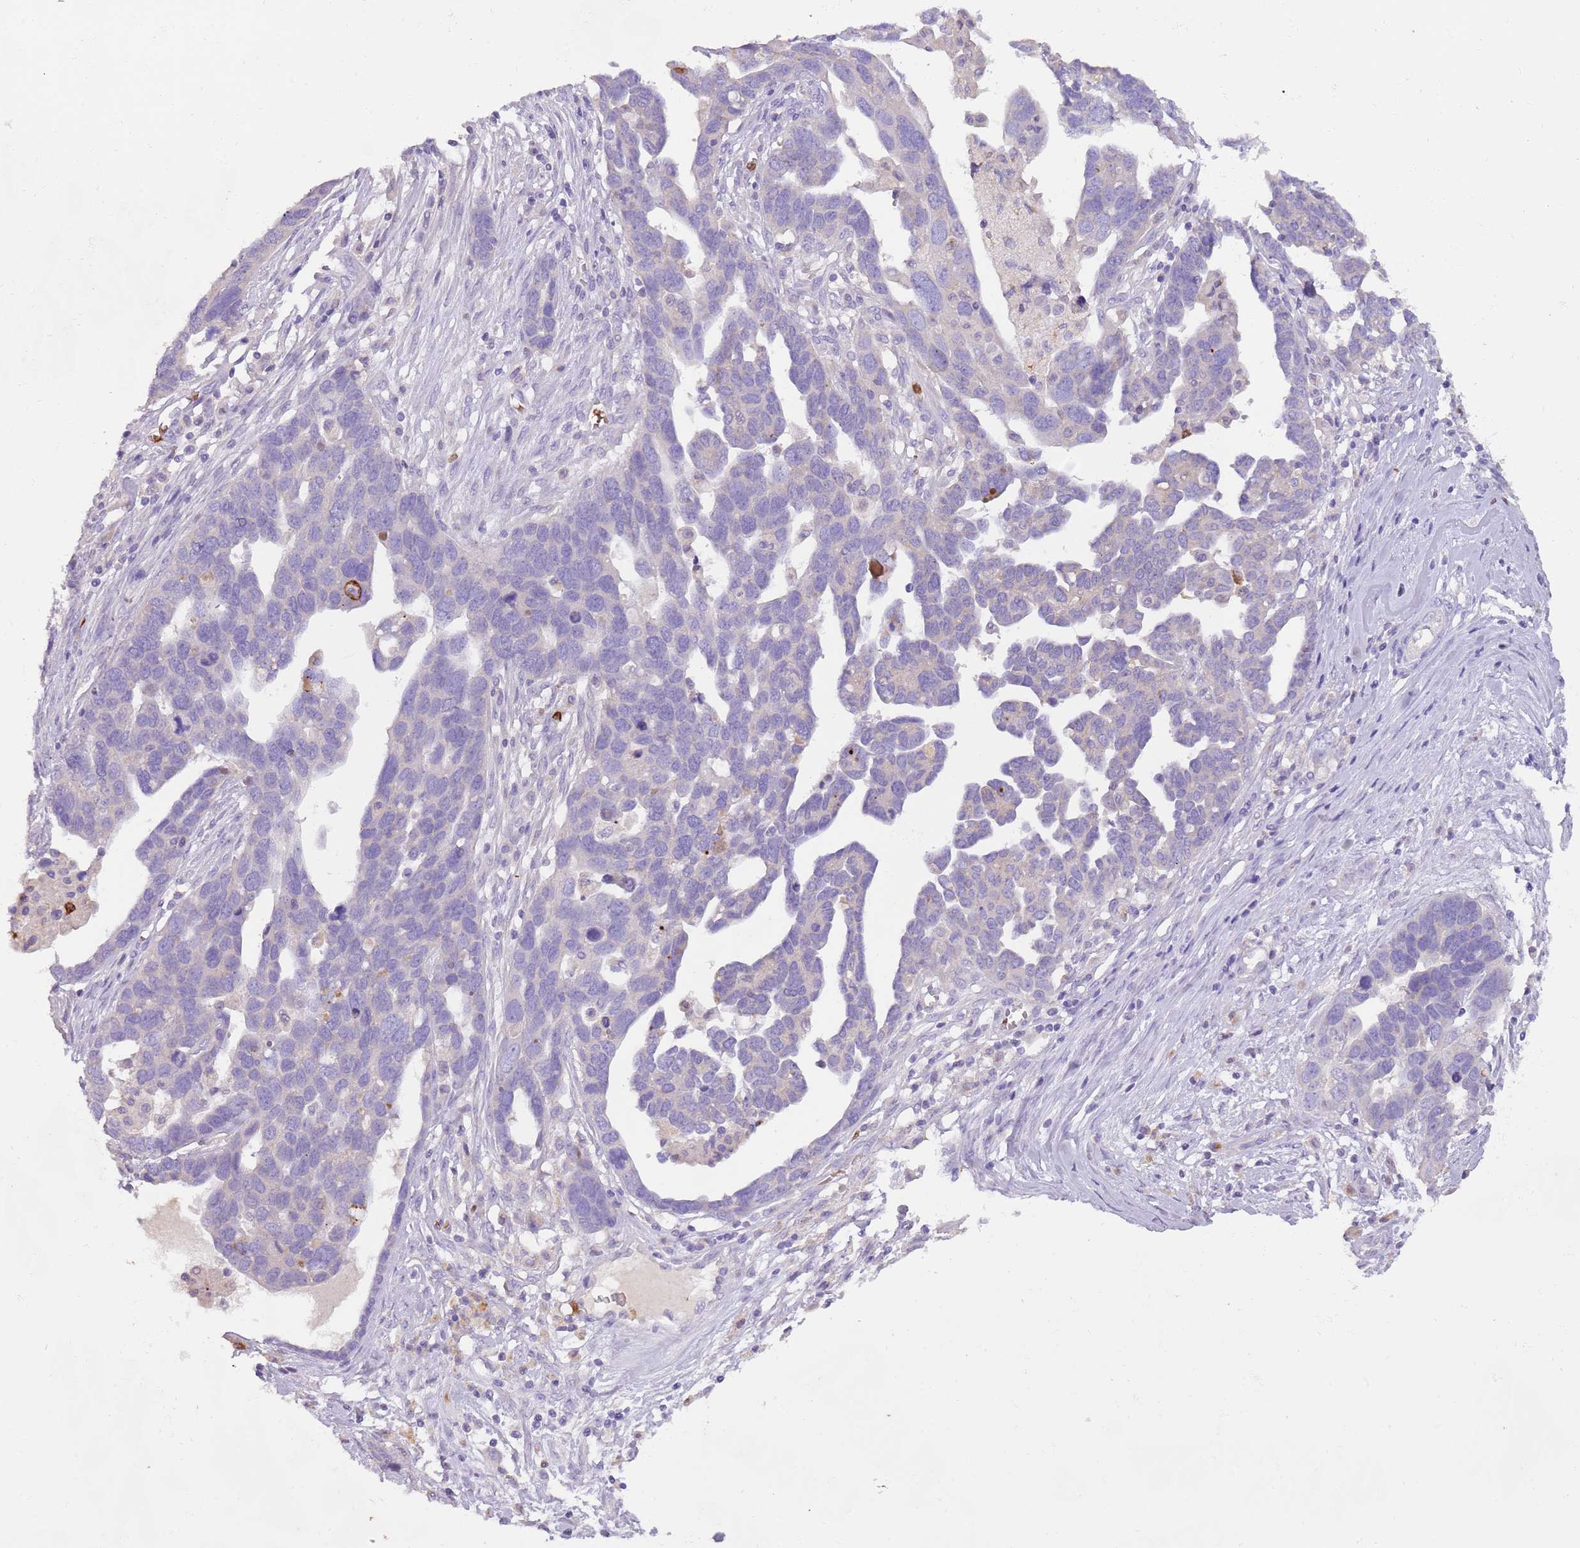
{"staining": {"intensity": "negative", "quantity": "none", "location": "none"}, "tissue": "ovarian cancer", "cell_type": "Tumor cells", "image_type": "cancer", "snomed": [{"axis": "morphology", "description": "Cystadenocarcinoma, serous, NOS"}, {"axis": "topography", "description": "Ovary"}], "caption": "Ovarian serous cystadenocarcinoma stained for a protein using immunohistochemistry reveals no expression tumor cells.", "gene": "TMEM251", "patient": {"sex": "female", "age": 54}}